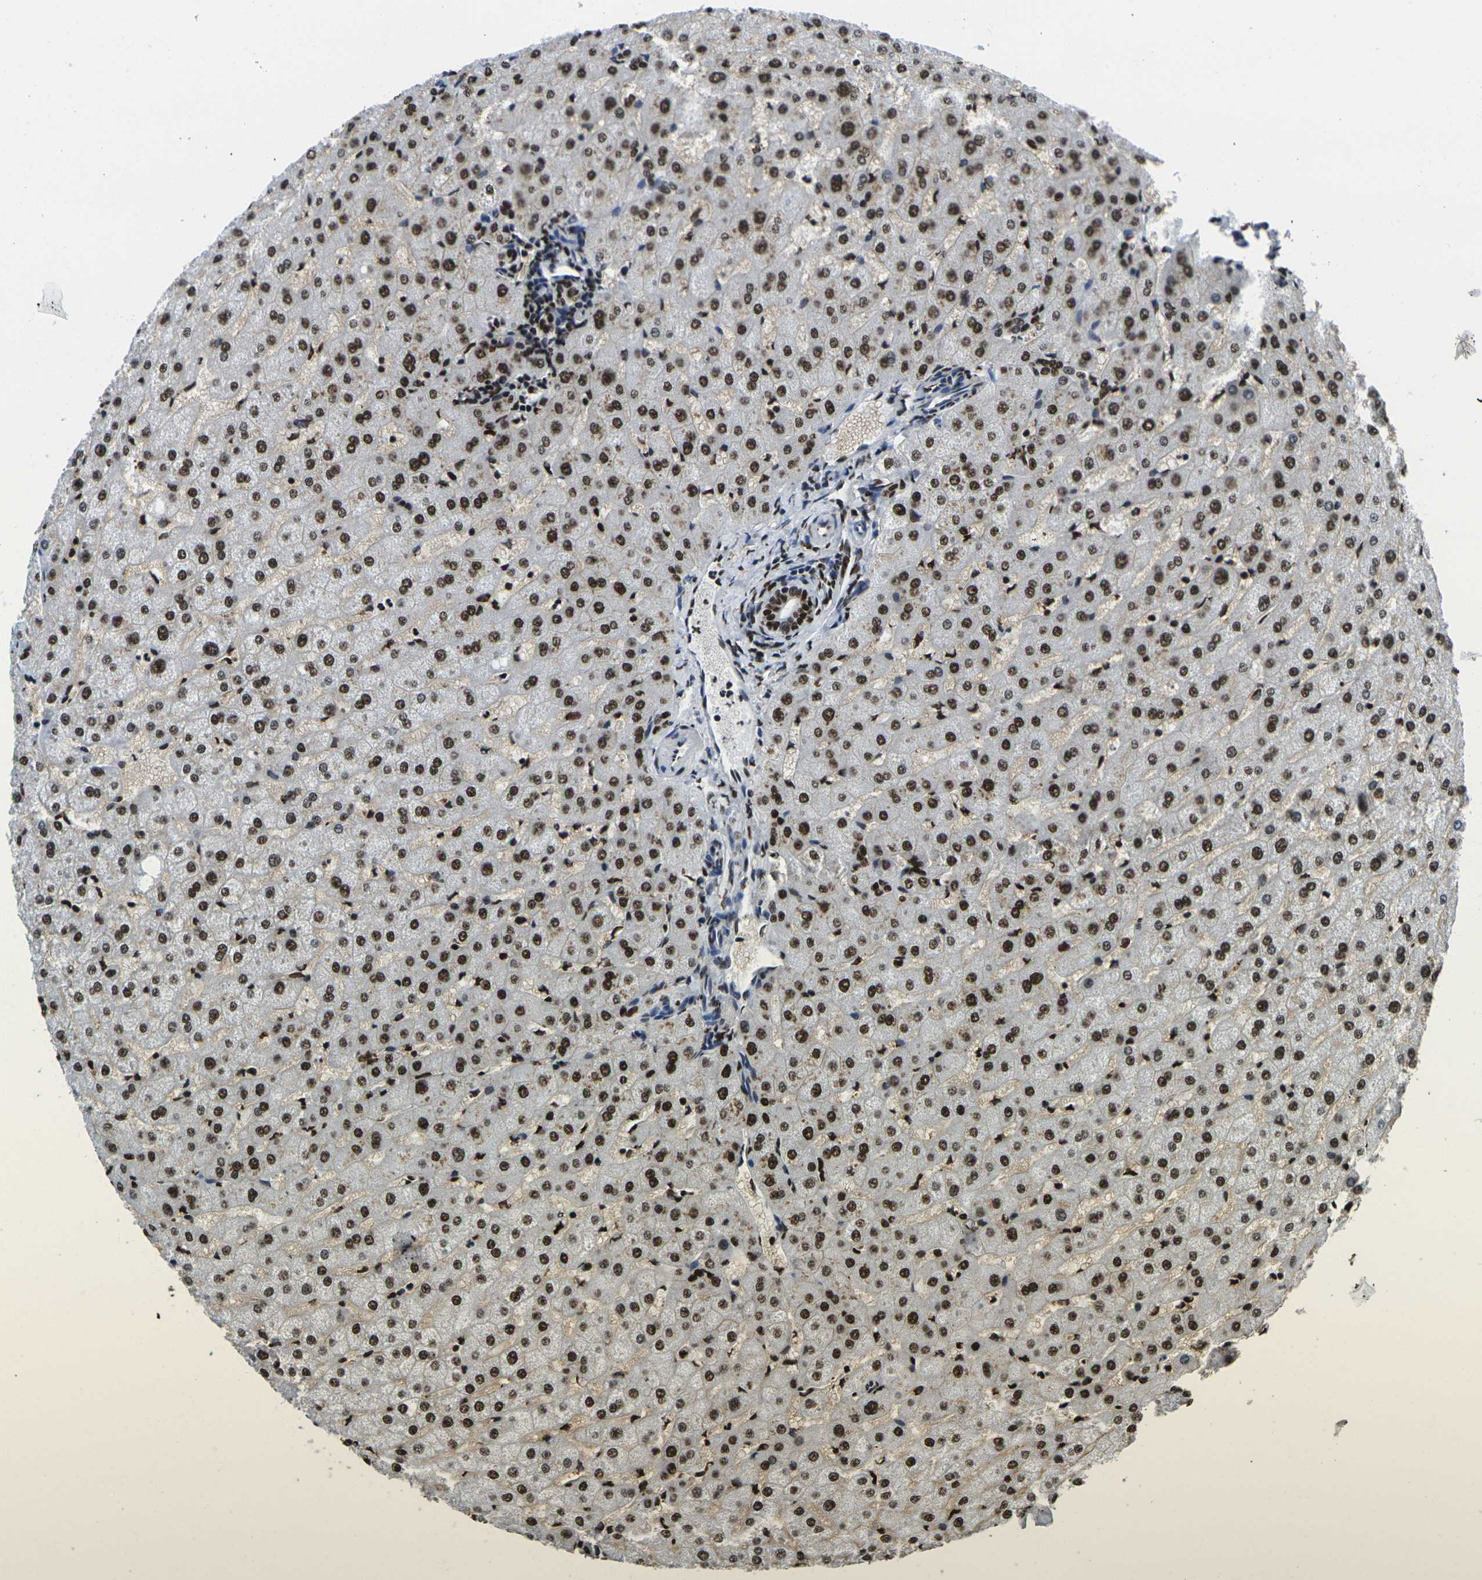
{"staining": {"intensity": "strong", "quantity": ">75%", "location": "nuclear"}, "tissue": "liver", "cell_type": "Cholangiocytes", "image_type": "normal", "snomed": [{"axis": "morphology", "description": "Normal tissue, NOS"}, {"axis": "morphology", "description": "Fibrosis, NOS"}, {"axis": "topography", "description": "Liver"}], "caption": "Protein staining by immunohistochemistry (IHC) shows strong nuclear staining in approximately >75% of cholangiocytes in normal liver.", "gene": "SMARCC1", "patient": {"sex": "female", "age": 29}}